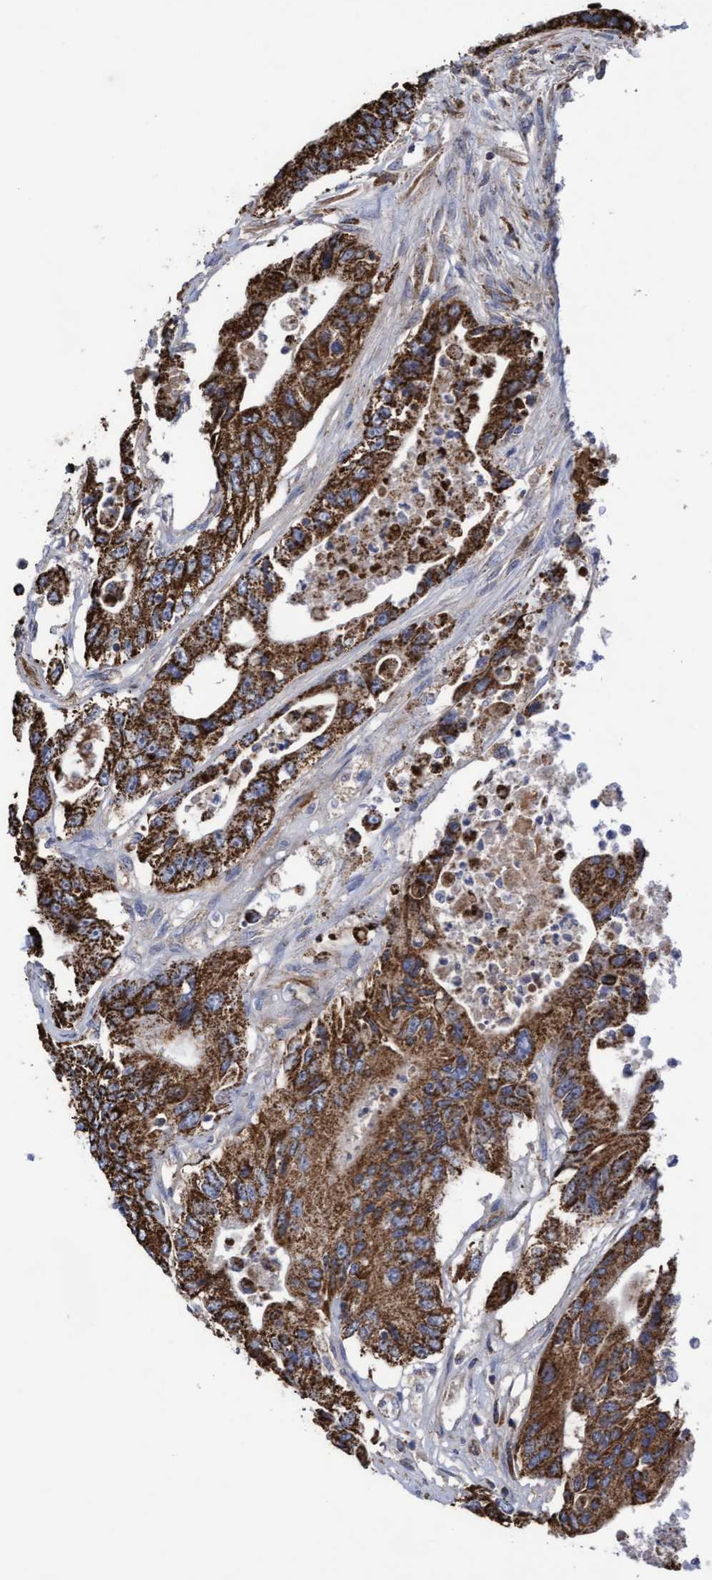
{"staining": {"intensity": "strong", "quantity": ">75%", "location": "cytoplasmic/membranous"}, "tissue": "colorectal cancer", "cell_type": "Tumor cells", "image_type": "cancer", "snomed": [{"axis": "morphology", "description": "Adenocarcinoma, NOS"}, {"axis": "topography", "description": "Colon"}], "caption": "Human adenocarcinoma (colorectal) stained with a brown dye demonstrates strong cytoplasmic/membranous positive expression in about >75% of tumor cells.", "gene": "COBL", "patient": {"sex": "female", "age": 77}}